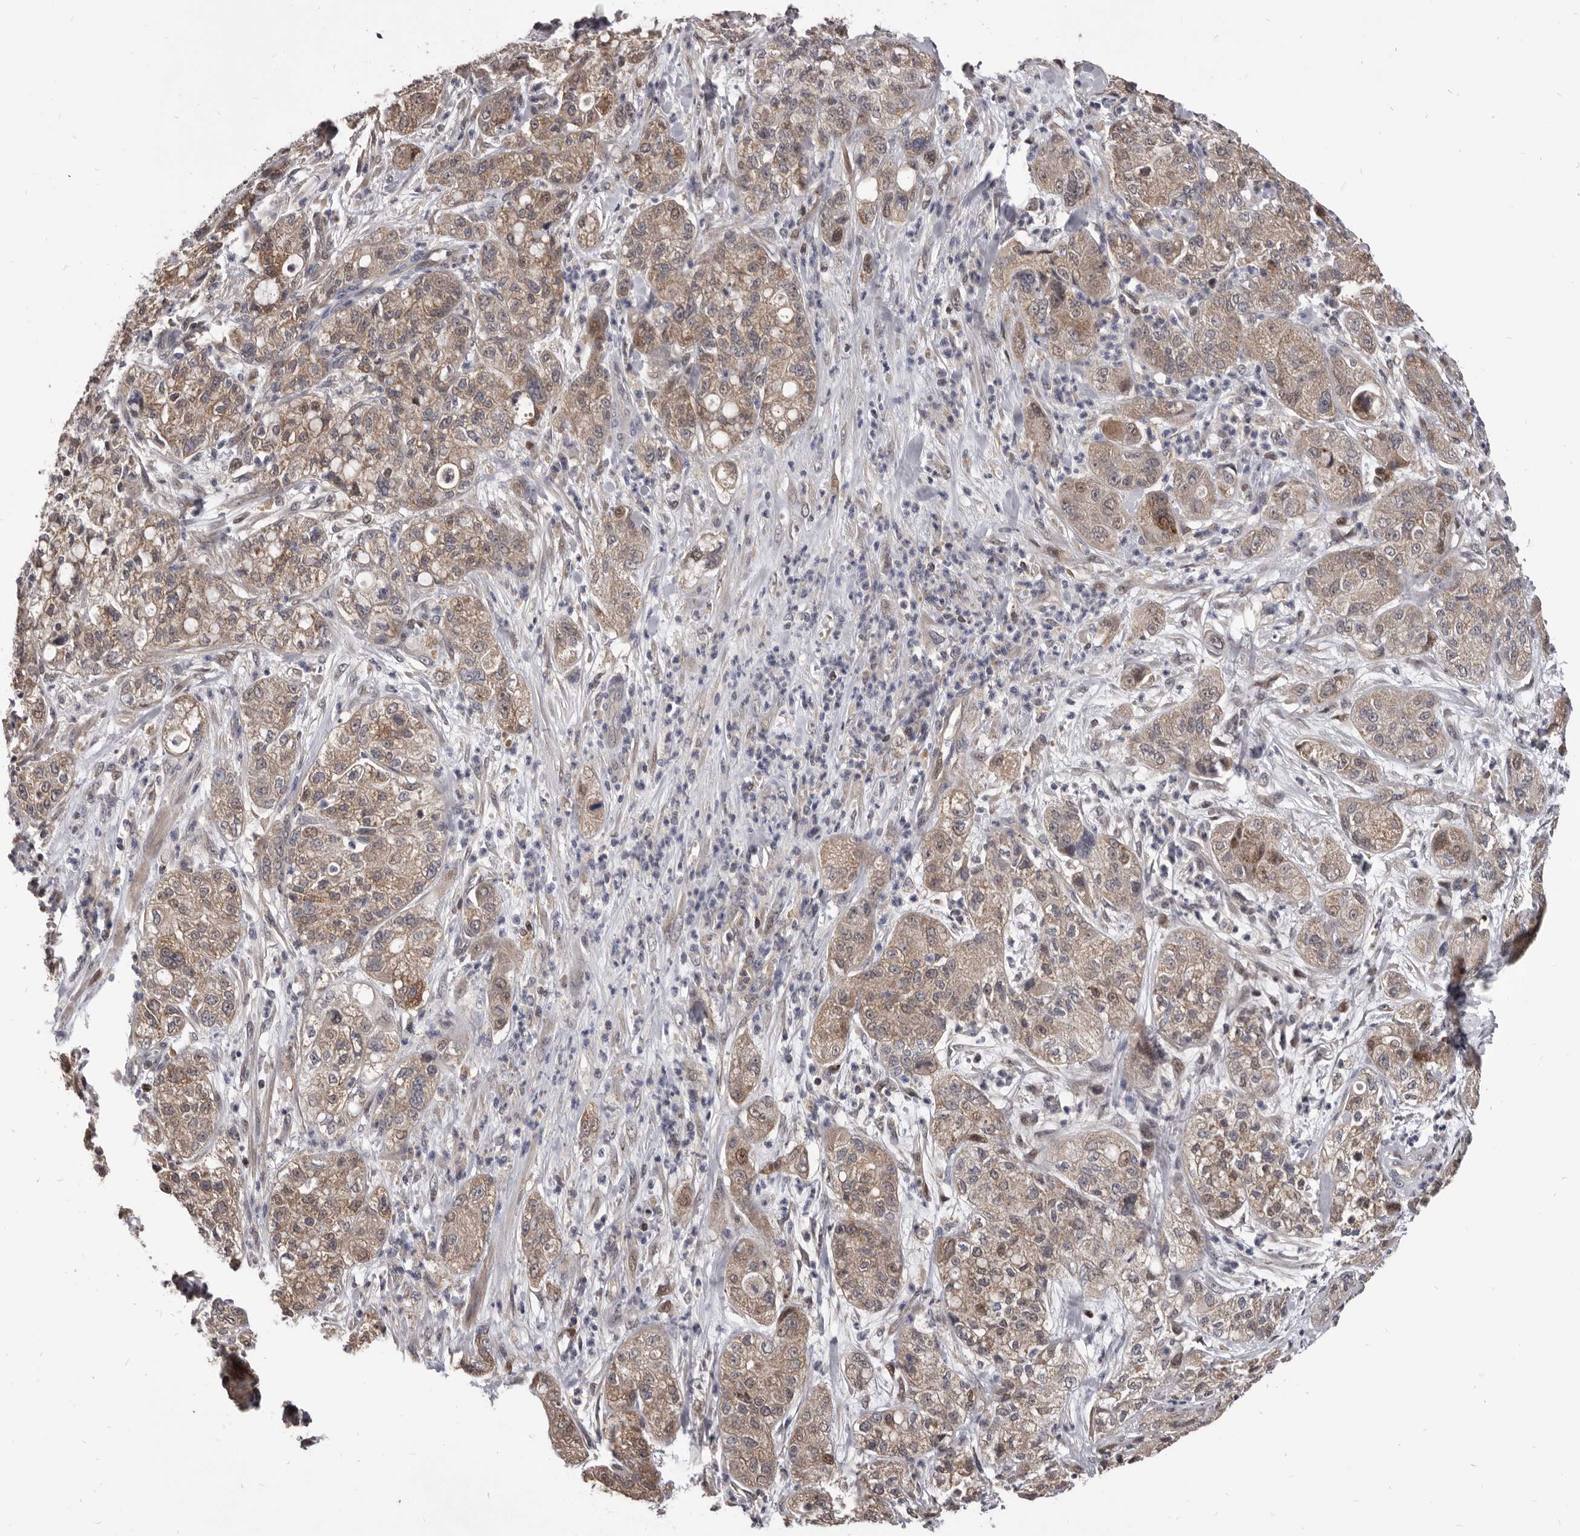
{"staining": {"intensity": "moderate", "quantity": ">75%", "location": "cytoplasmic/membranous,nuclear"}, "tissue": "pancreatic cancer", "cell_type": "Tumor cells", "image_type": "cancer", "snomed": [{"axis": "morphology", "description": "Adenocarcinoma, NOS"}, {"axis": "topography", "description": "Pancreas"}], "caption": "Pancreatic adenocarcinoma stained for a protein (brown) exhibits moderate cytoplasmic/membranous and nuclear positive expression in approximately >75% of tumor cells.", "gene": "MAP3K14", "patient": {"sex": "female", "age": 78}}